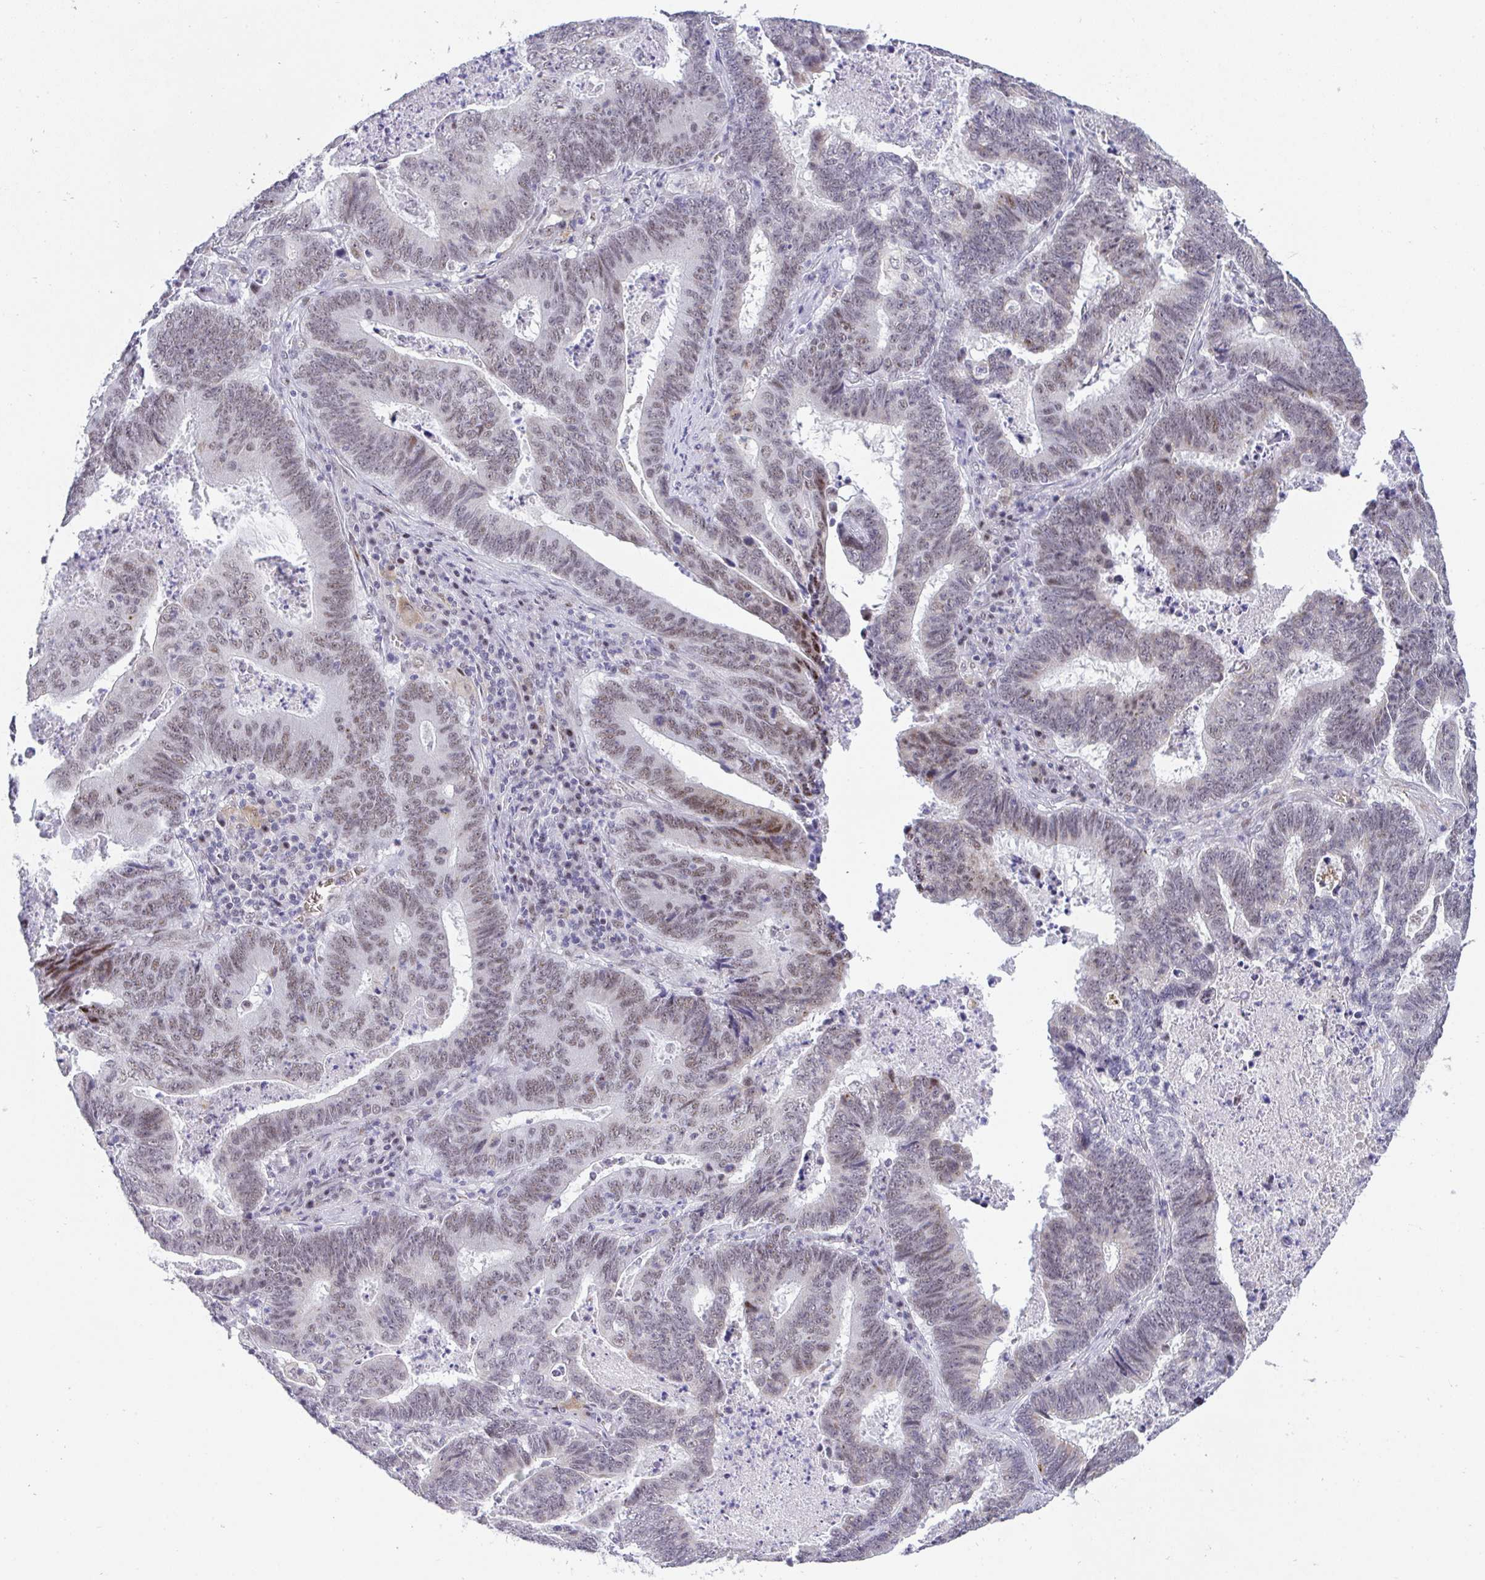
{"staining": {"intensity": "weak", "quantity": "25%-75%", "location": "nuclear"}, "tissue": "lung cancer", "cell_type": "Tumor cells", "image_type": "cancer", "snomed": [{"axis": "morphology", "description": "Aneuploidy"}, {"axis": "morphology", "description": "Adenocarcinoma, NOS"}, {"axis": "morphology", "description": "Adenocarcinoma primary or metastatic"}, {"axis": "topography", "description": "Lung"}], "caption": "Brown immunohistochemical staining in human lung adenocarcinoma primary or metastatic exhibits weak nuclear positivity in about 25%-75% of tumor cells. (IHC, brightfield microscopy, high magnification).", "gene": "TNMD", "patient": {"sex": "female", "age": 75}}